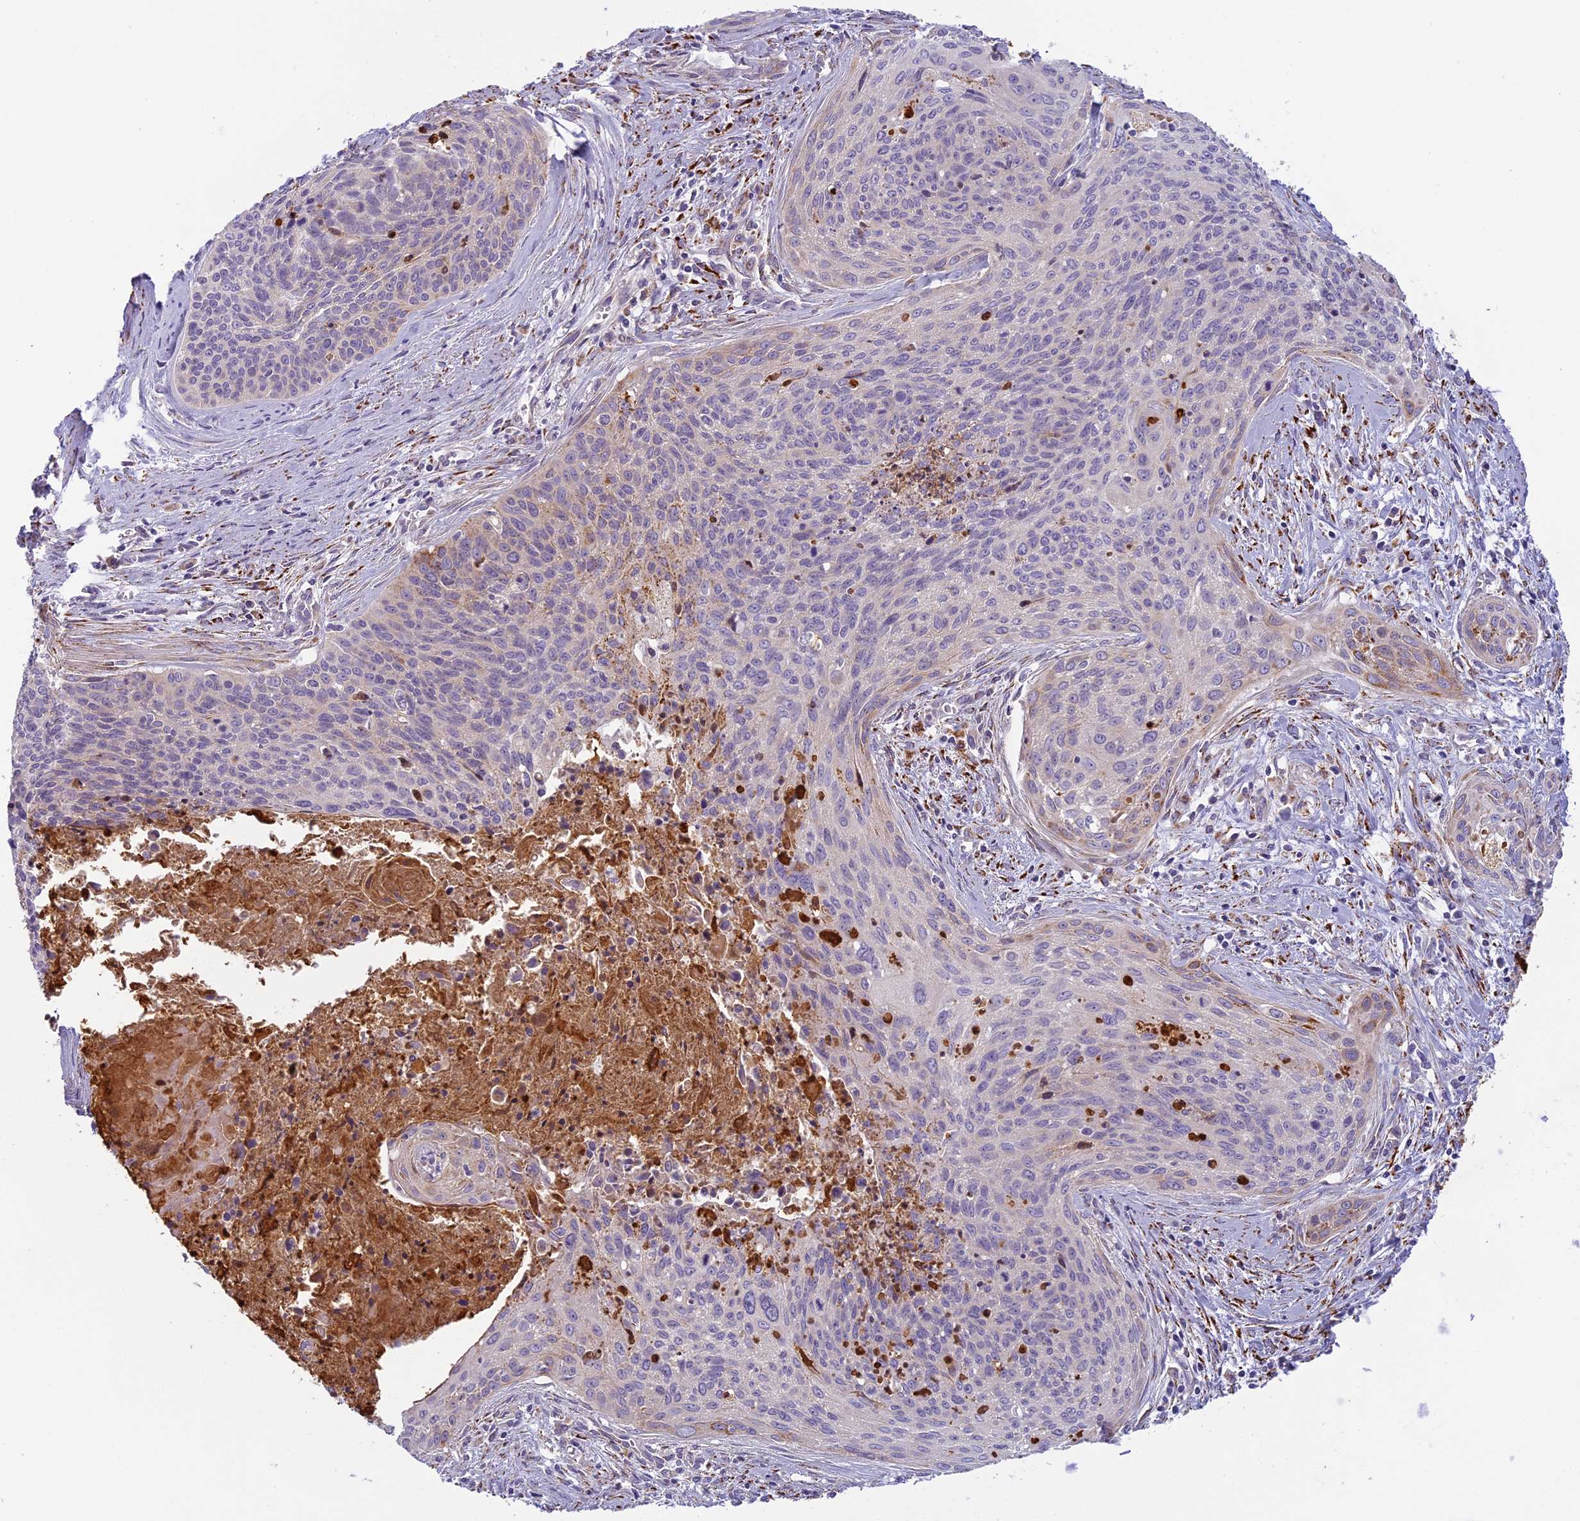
{"staining": {"intensity": "negative", "quantity": "none", "location": "none"}, "tissue": "cervical cancer", "cell_type": "Tumor cells", "image_type": "cancer", "snomed": [{"axis": "morphology", "description": "Squamous cell carcinoma, NOS"}, {"axis": "topography", "description": "Cervix"}], "caption": "Immunohistochemical staining of human cervical cancer (squamous cell carcinoma) demonstrates no significant staining in tumor cells.", "gene": "SEMA7A", "patient": {"sex": "female", "age": 55}}